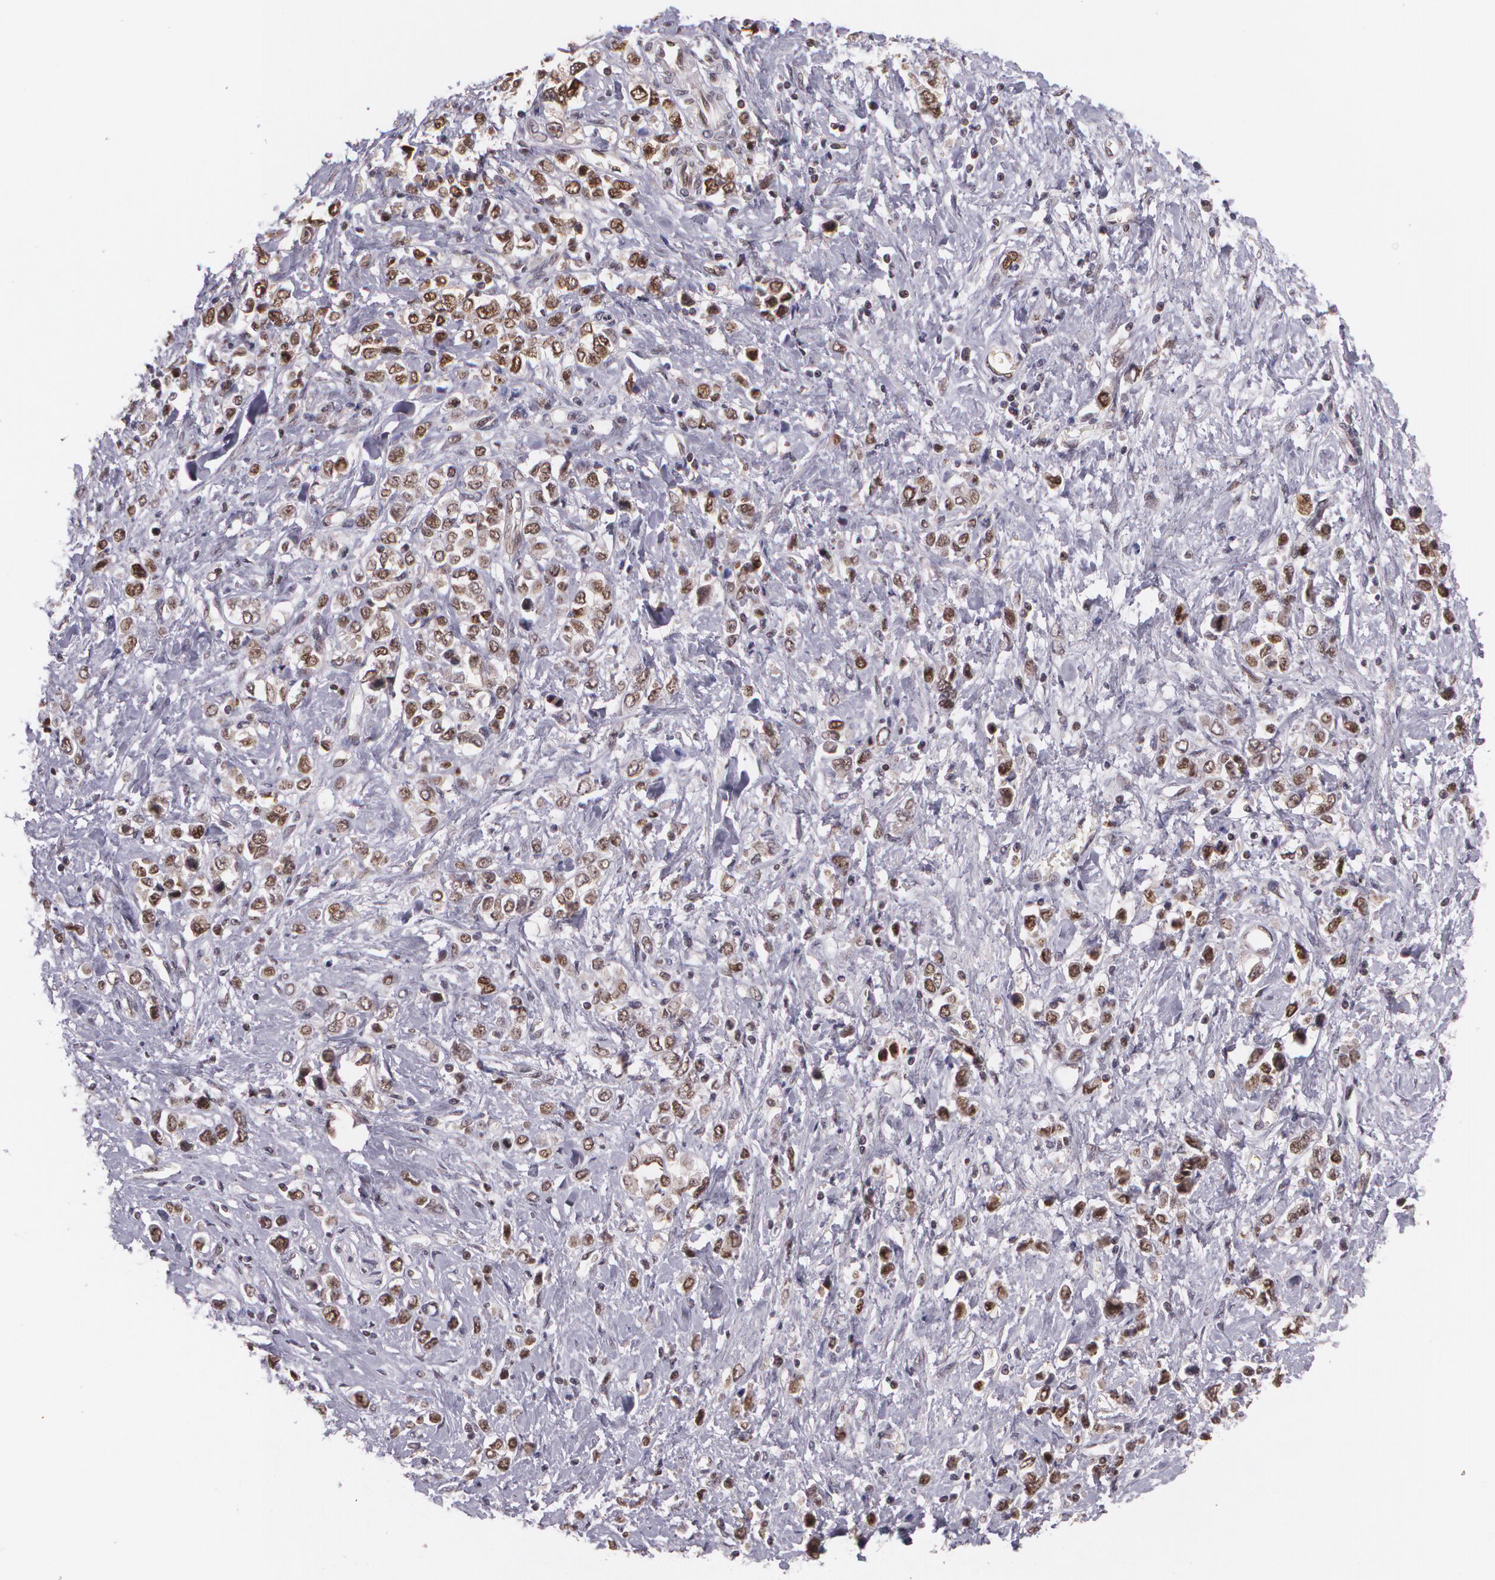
{"staining": {"intensity": "moderate", "quantity": "25%-75%", "location": "nuclear"}, "tissue": "stomach cancer", "cell_type": "Tumor cells", "image_type": "cancer", "snomed": [{"axis": "morphology", "description": "Adenocarcinoma, NOS"}, {"axis": "topography", "description": "Stomach, upper"}], "caption": "Moderate nuclear expression for a protein is seen in about 25%-75% of tumor cells of stomach cancer using immunohistochemistry.", "gene": "CUL2", "patient": {"sex": "male", "age": 76}}